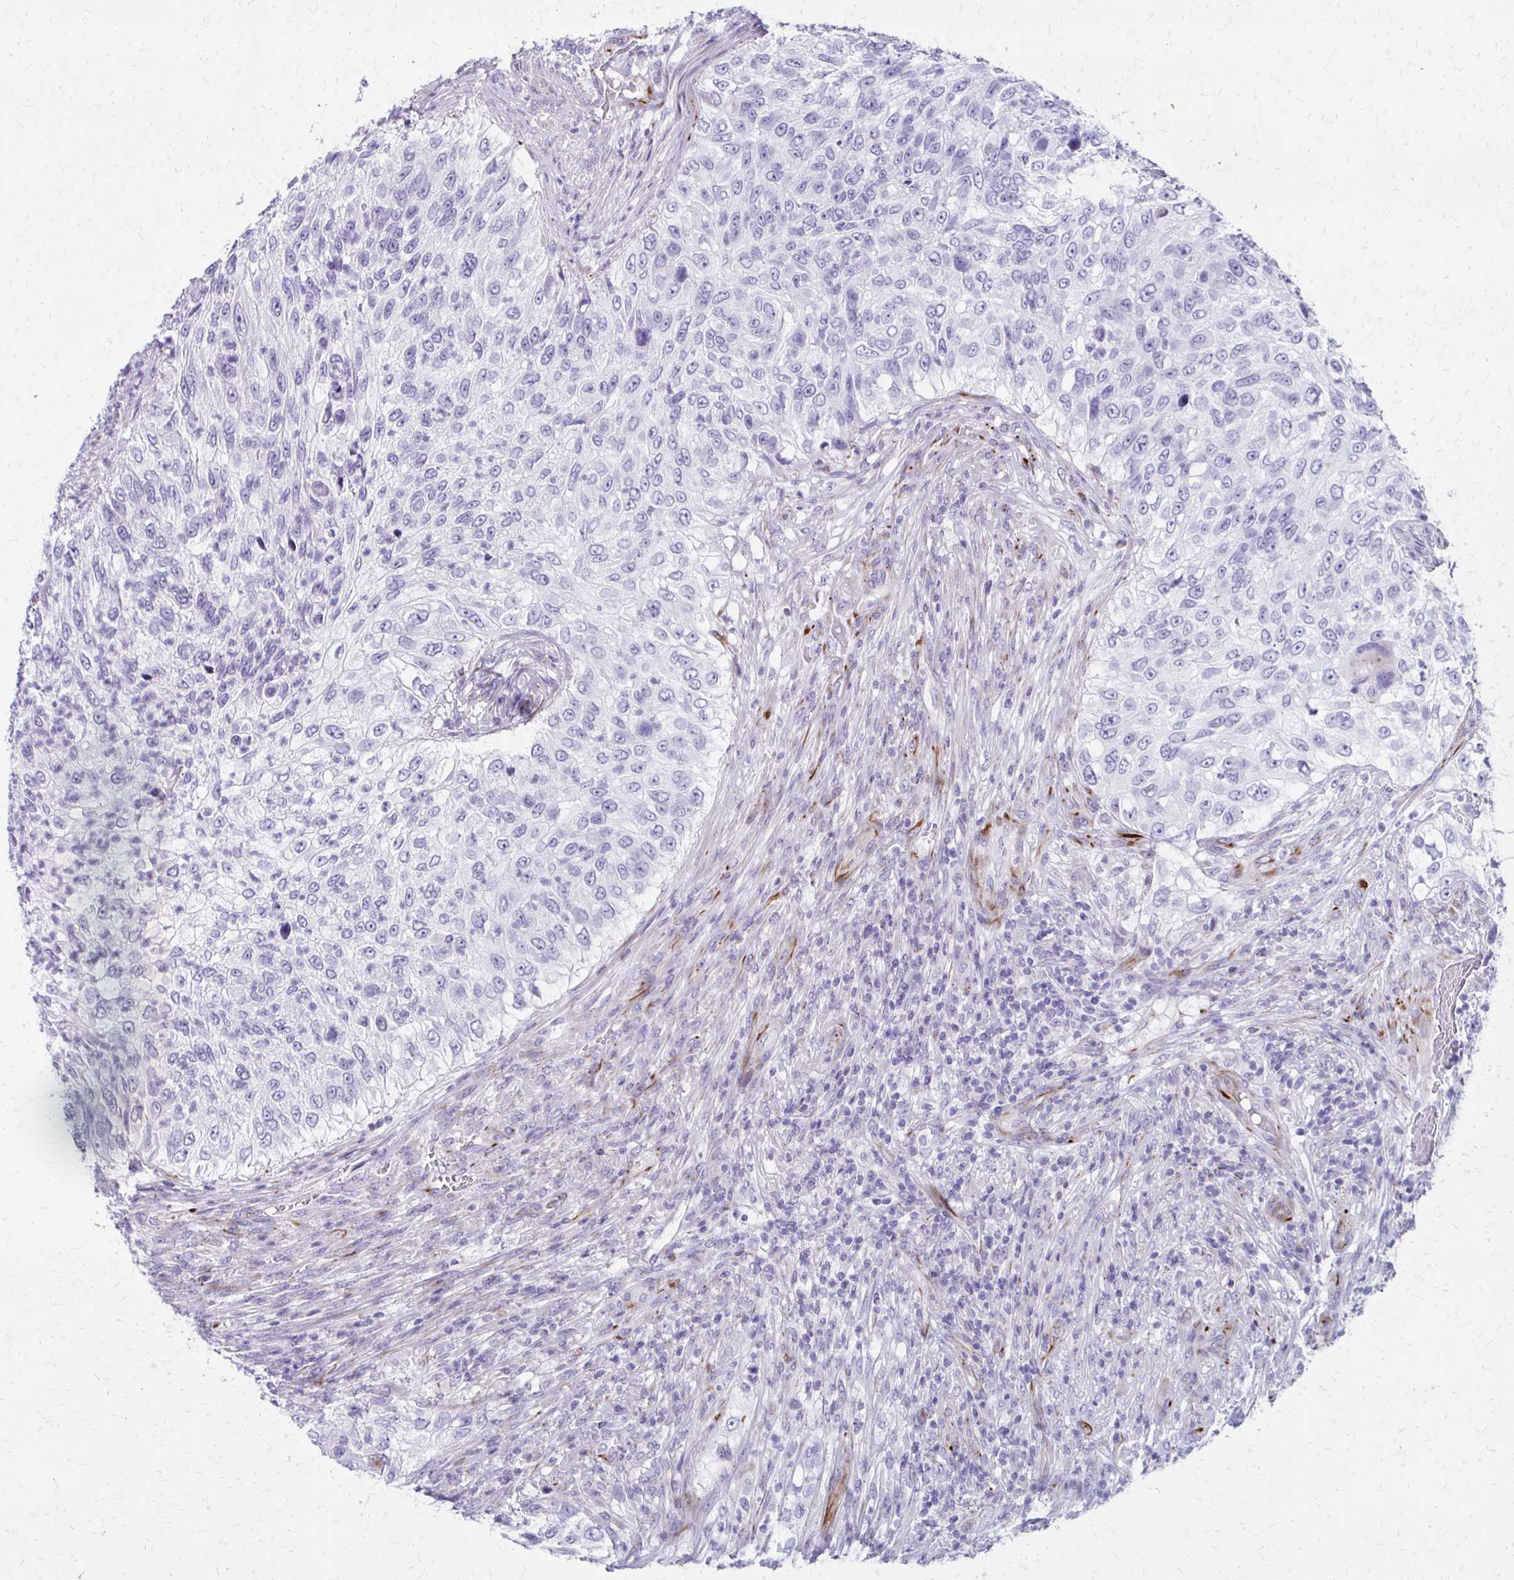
{"staining": {"intensity": "negative", "quantity": "none", "location": "none"}, "tissue": "urothelial cancer", "cell_type": "Tumor cells", "image_type": "cancer", "snomed": [{"axis": "morphology", "description": "Urothelial carcinoma, High grade"}, {"axis": "topography", "description": "Urinary bladder"}], "caption": "Tumor cells show no significant positivity in urothelial carcinoma (high-grade).", "gene": "TRIM6", "patient": {"sex": "female", "age": 60}}